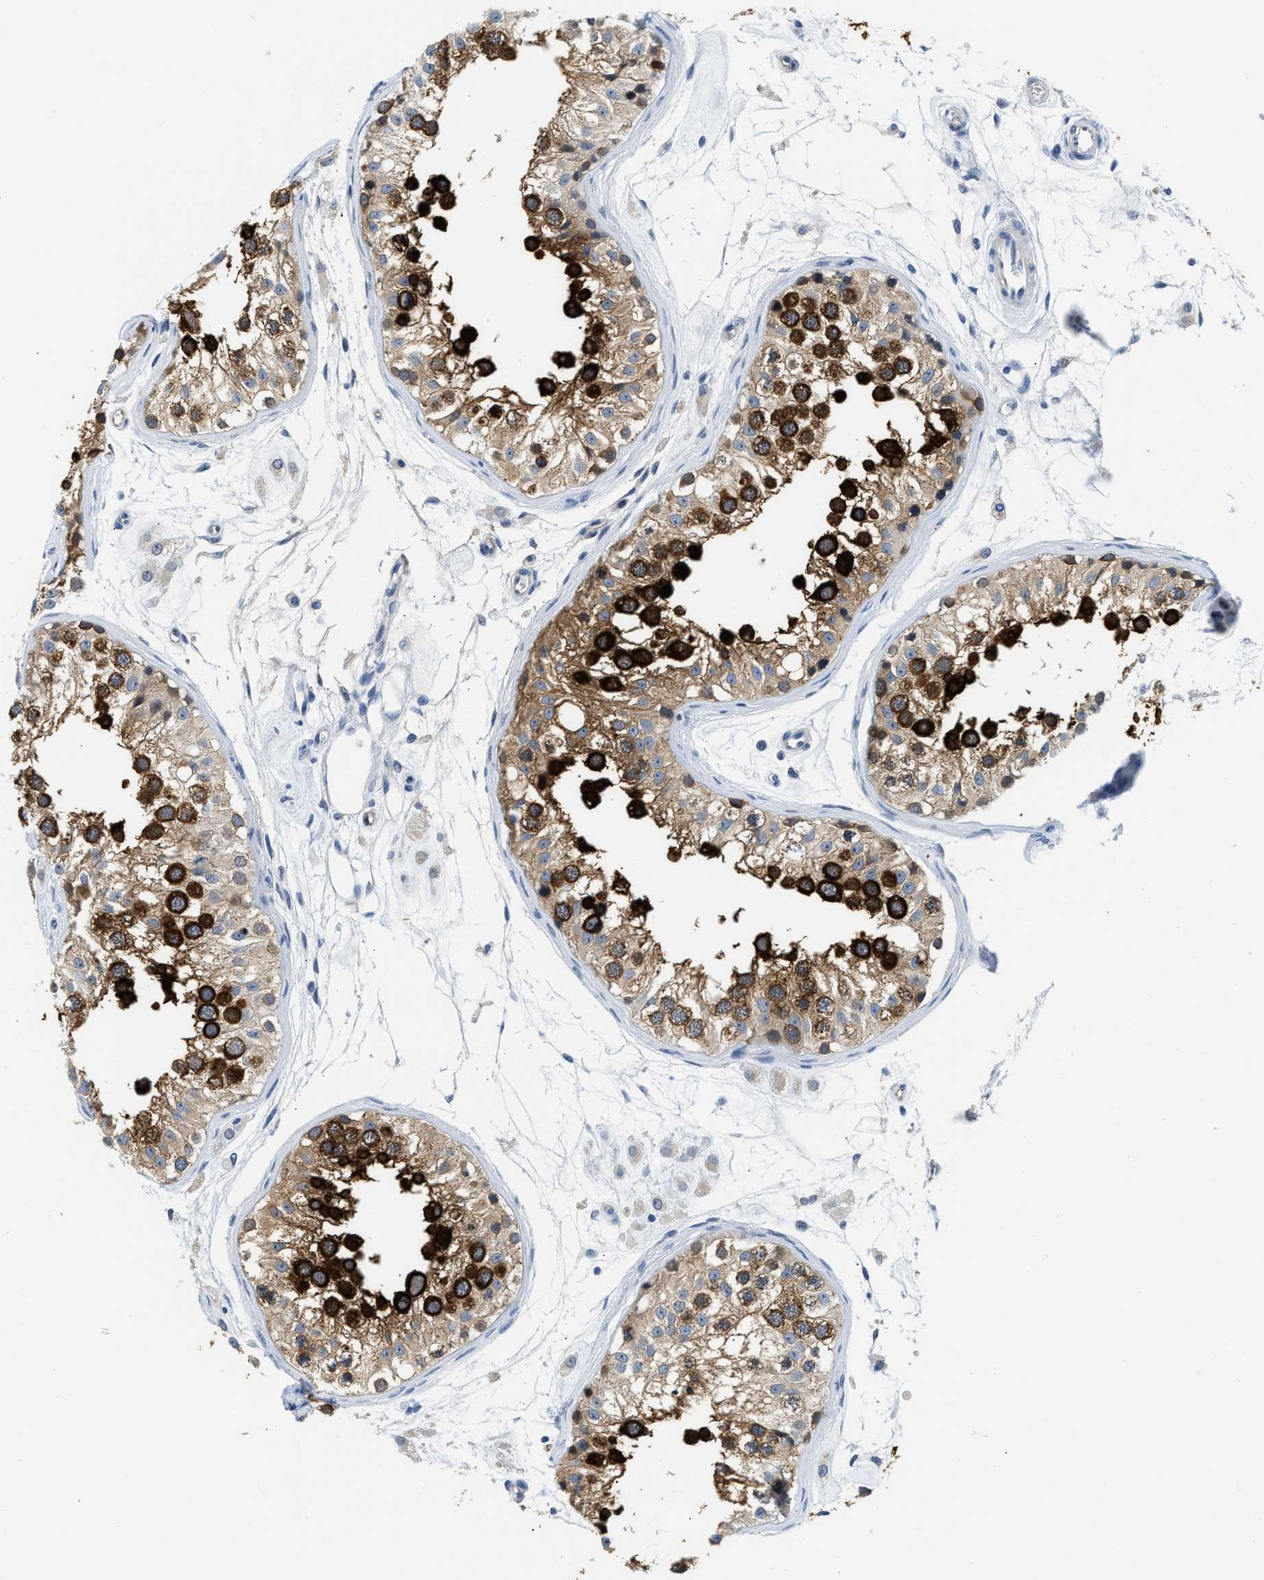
{"staining": {"intensity": "strong", "quantity": ">75%", "location": "cytoplasmic/membranous"}, "tissue": "testis", "cell_type": "Cells in seminiferous ducts", "image_type": "normal", "snomed": [{"axis": "morphology", "description": "Normal tissue, NOS"}, {"axis": "morphology", "description": "Adenocarcinoma, metastatic, NOS"}, {"axis": "topography", "description": "Testis"}], "caption": "Immunohistochemistry photomicrograph of benign testis stained for a protein (brown), which demonstrates high levels of strong cytoplasmic/membranous expression in approximately >75% of cells in seminiferous ducts.", "gene": "CLGN", "patient": {"sex": "male", "age": 26}}